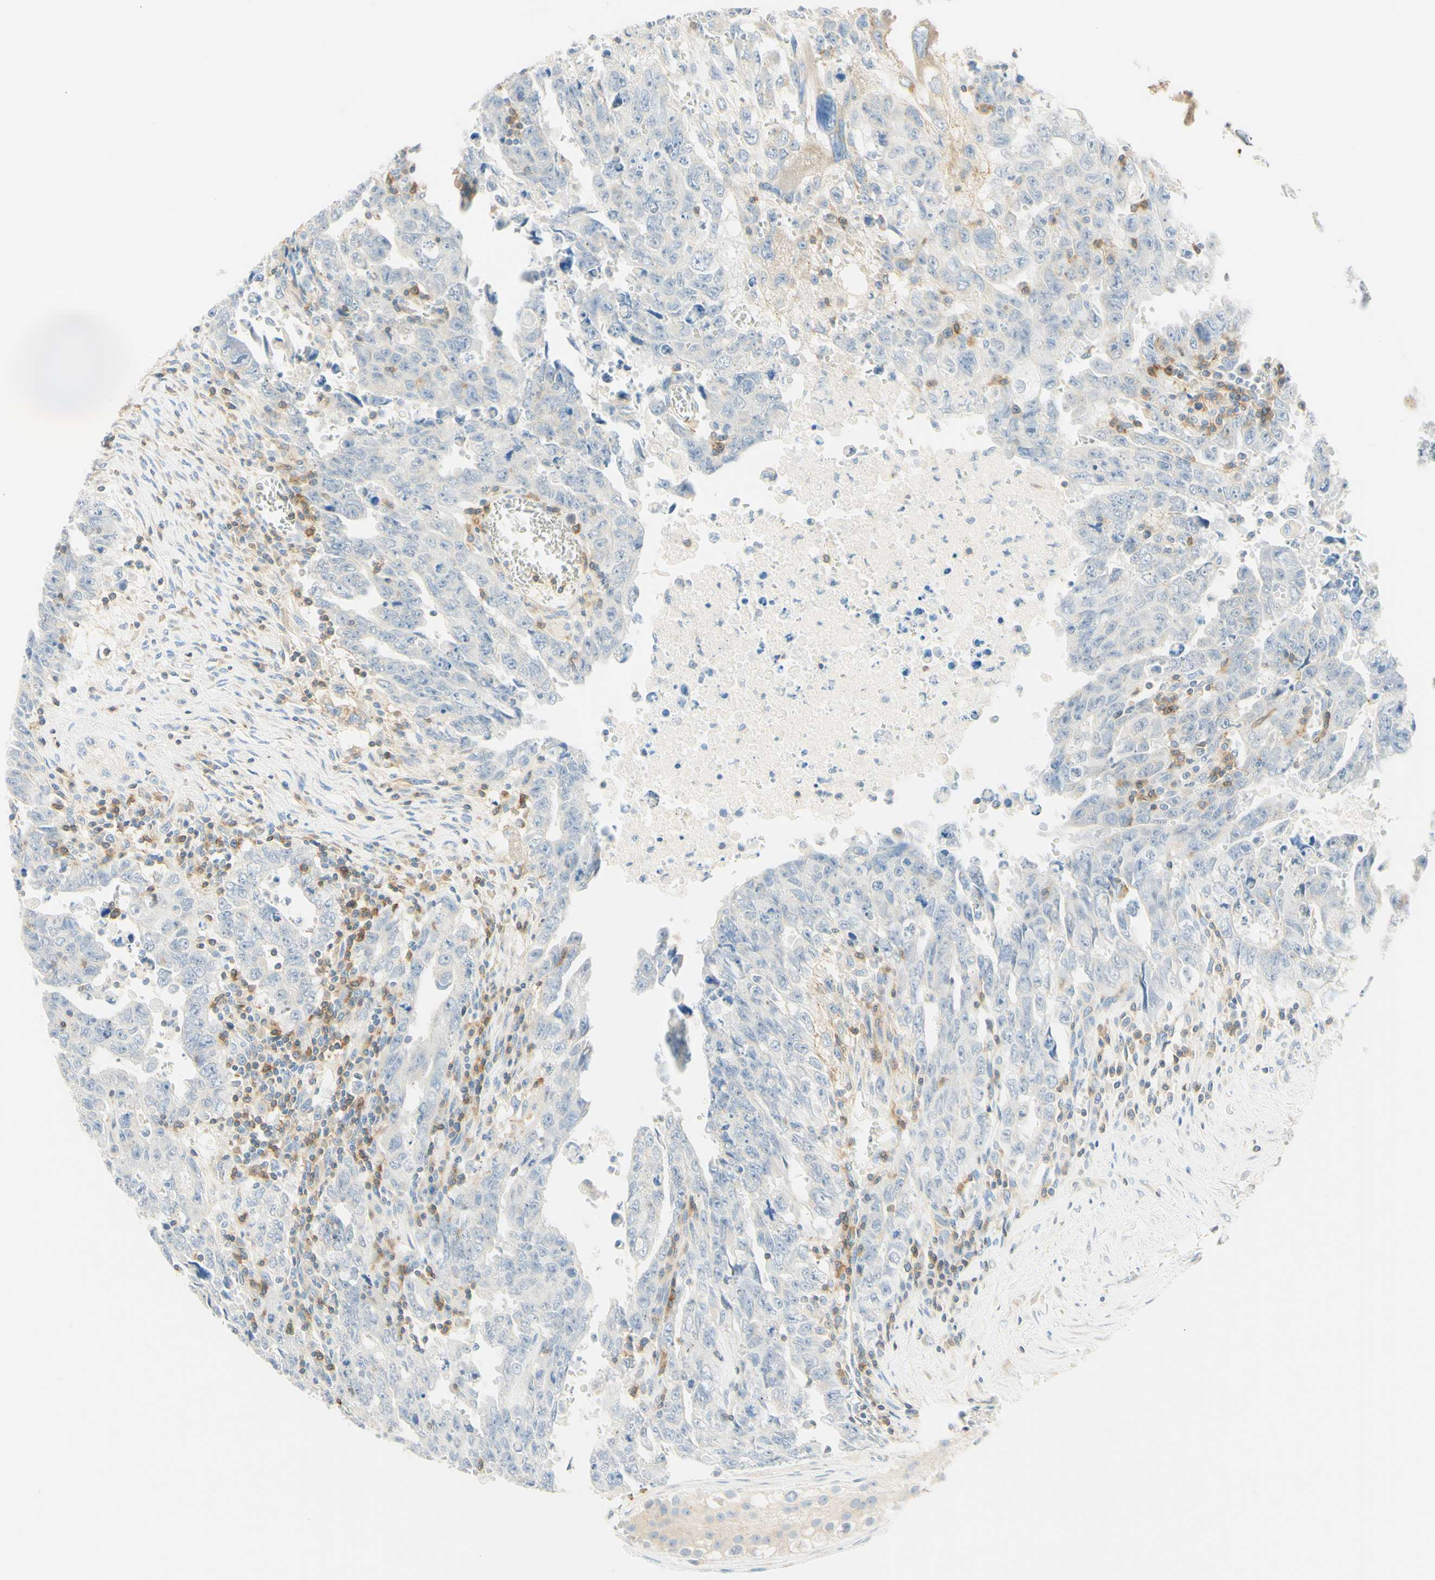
{"staining": {"intensity": "negative", "quantity": "none", "location": "none"}, "tissue": "testis cancer", "cell_type": "Tumor cells", "image_type": "cancer", "snomed": [{"axis": "morphology", "description": "Carcinoma, Embryonal, NOS"}, {"axis": "topography", "description": "Testis"}], "caption": "Image shows no significant protein expression in tumor cells of embryonal carcinoma (testis).", "gene": "LAT", "patient": {"sex": "male", "age": 28}}